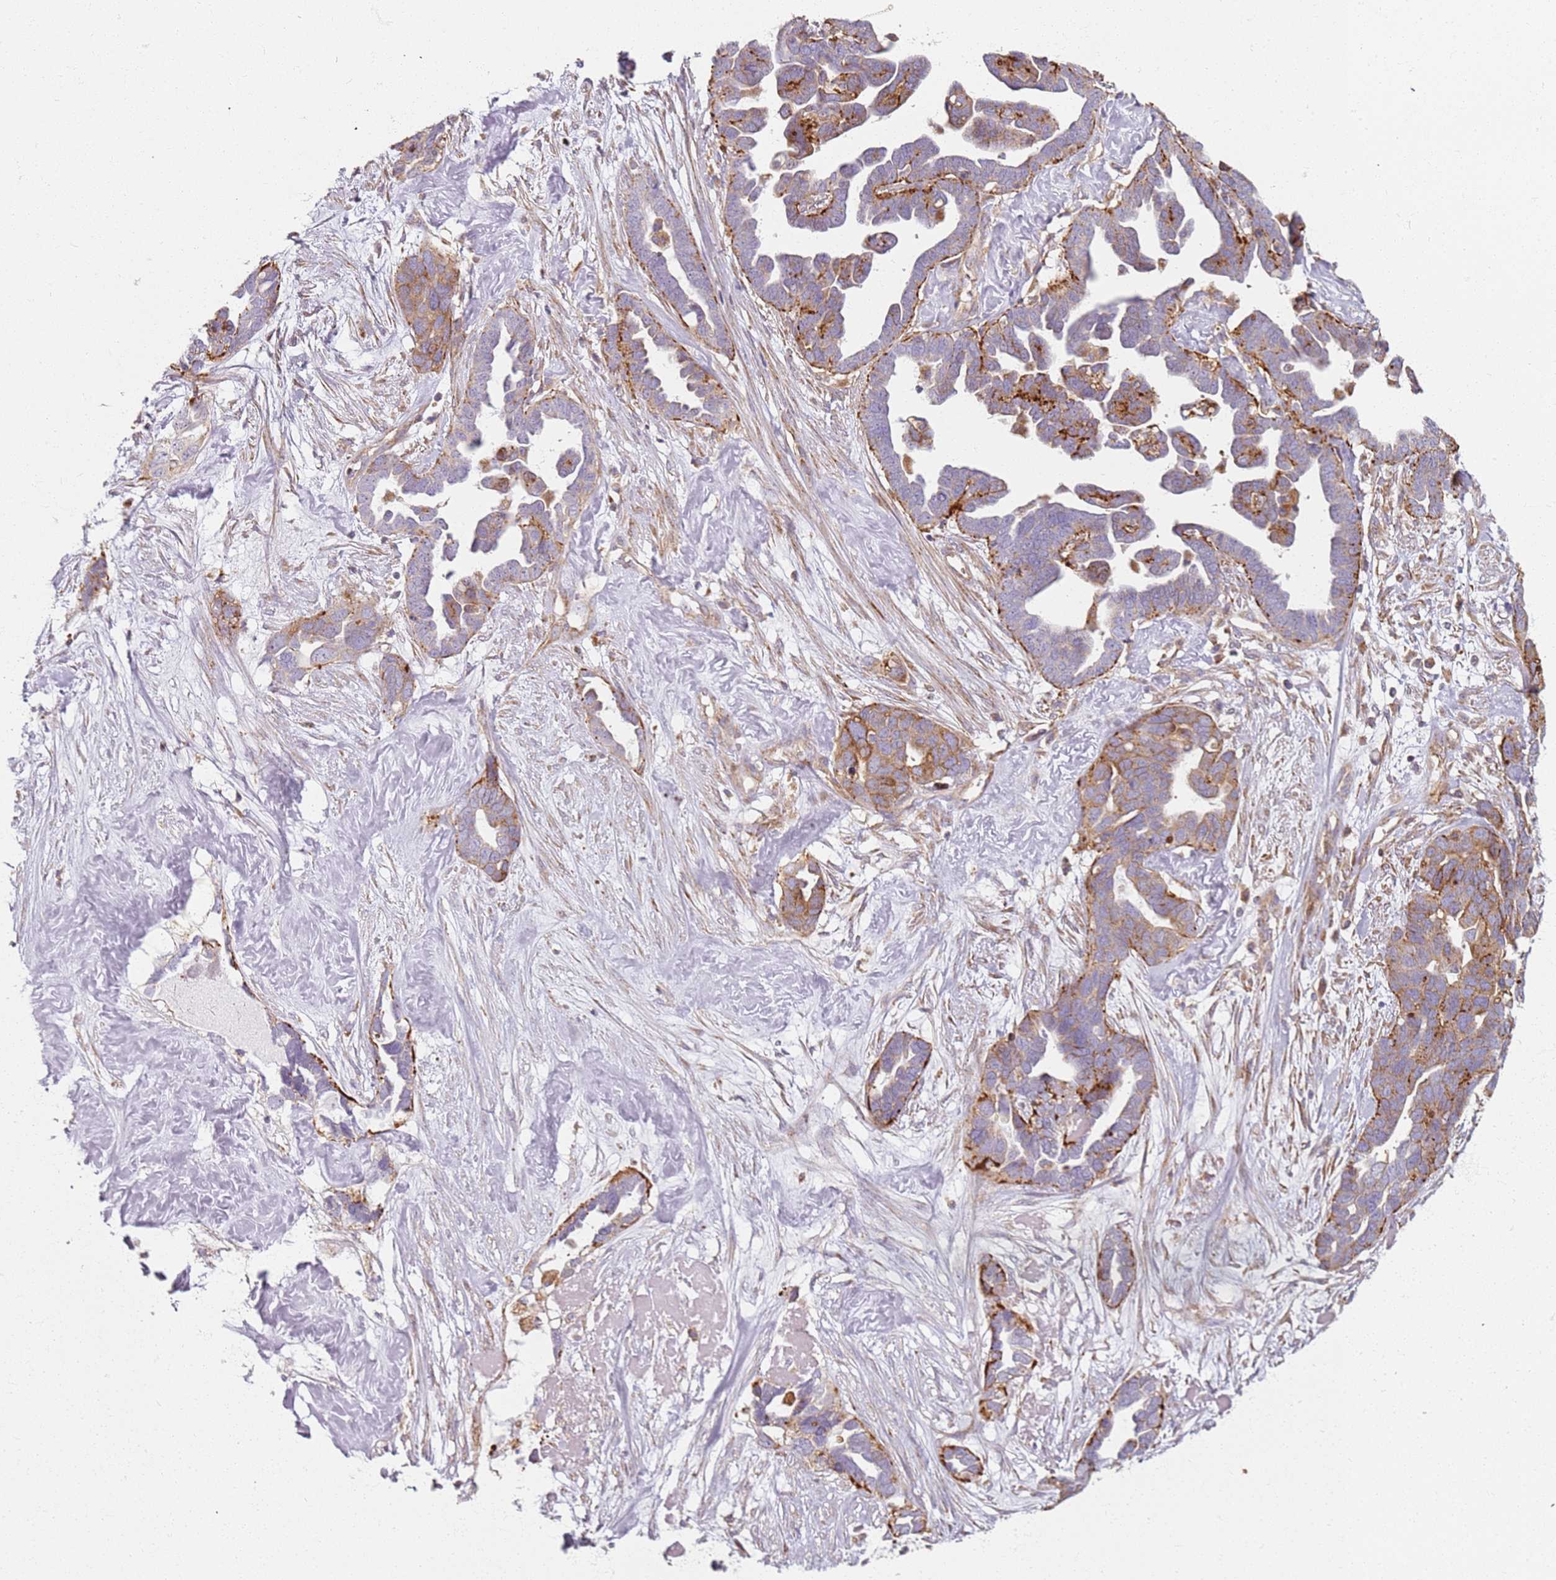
{"staining": {"intensity": "moderate", "quantity": ">75%", "location": "cytoplasmic/membranous"}, "tissue": "ovarian cancer", "cell_type": "Tumor cells", "image_type": "cancer", "snomed": [{"axis": "morphology", "description": "Cystadenocarcinoma, serous, NOS"}, {"axis": "topography", "description": "Ovary"}], "caption": "DAB (3,3'-diaminobenzidine) immunohistochemical staining of serous cystadenocarcinoma (ovarian) demonstrates moderate cytoplasmic/membranous protein staining in about >75% of tumor cells.", "gene": "PROKR2", "patient": {"sex": "female", "age": 54}}